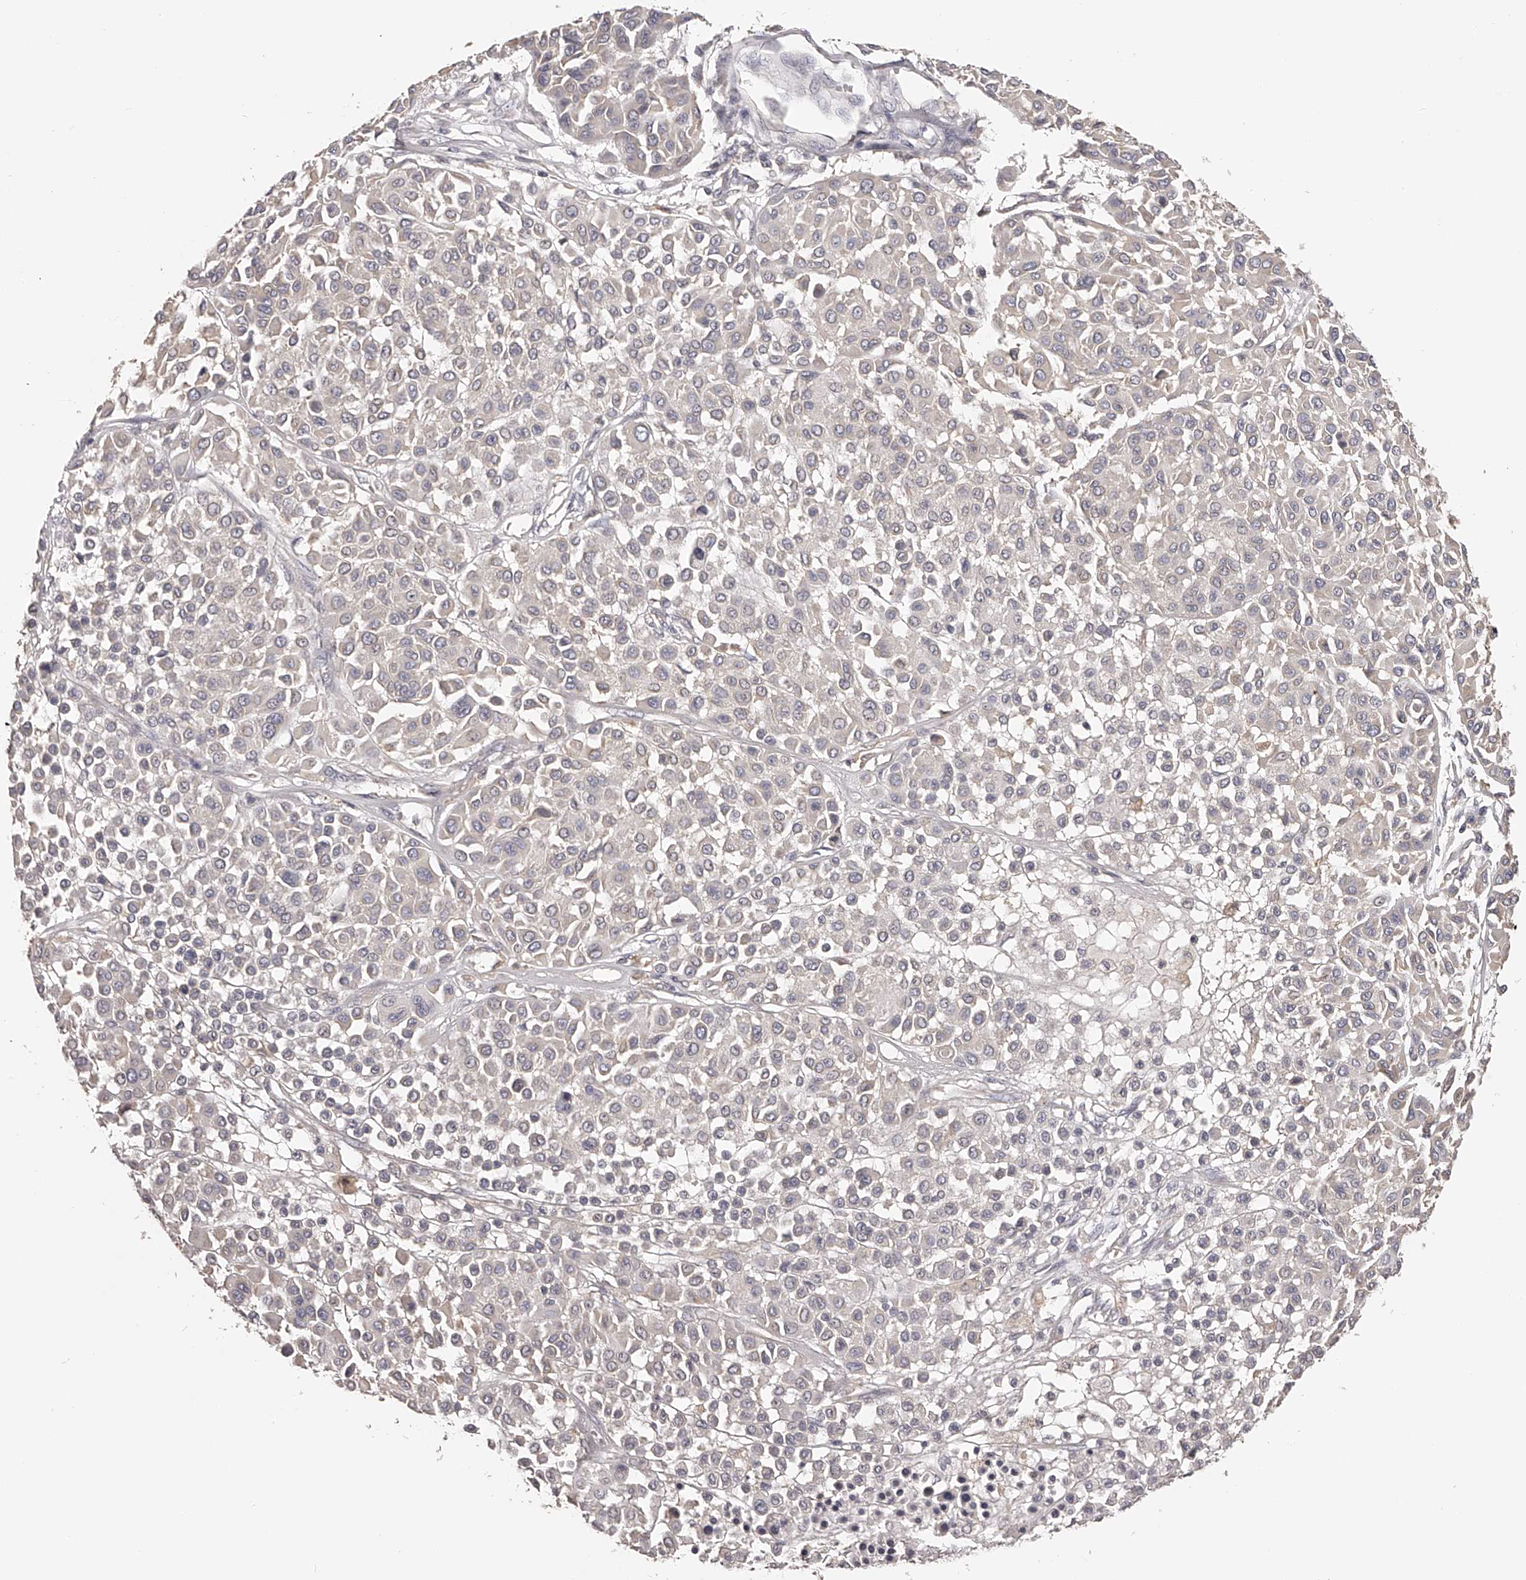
{"staining": {"intensity": "negative", "quantity": "none", "location": "none"}, "tissue": "melanoma", "cell_type": "Tumor cells", "image_type": "cancer", "snomed": [{"axis": "morphology", "description": "Malignant melanoma, Metastatic site"}, {"axis": "topography", "description": "Soft tissue"}], "caption": "IHC histopathology image of human melanoma stained for a protein (brown), which reveals no positivity in tumor cells.", "gene": "TNN", "patient": {"sex": "male", "age": 41}}